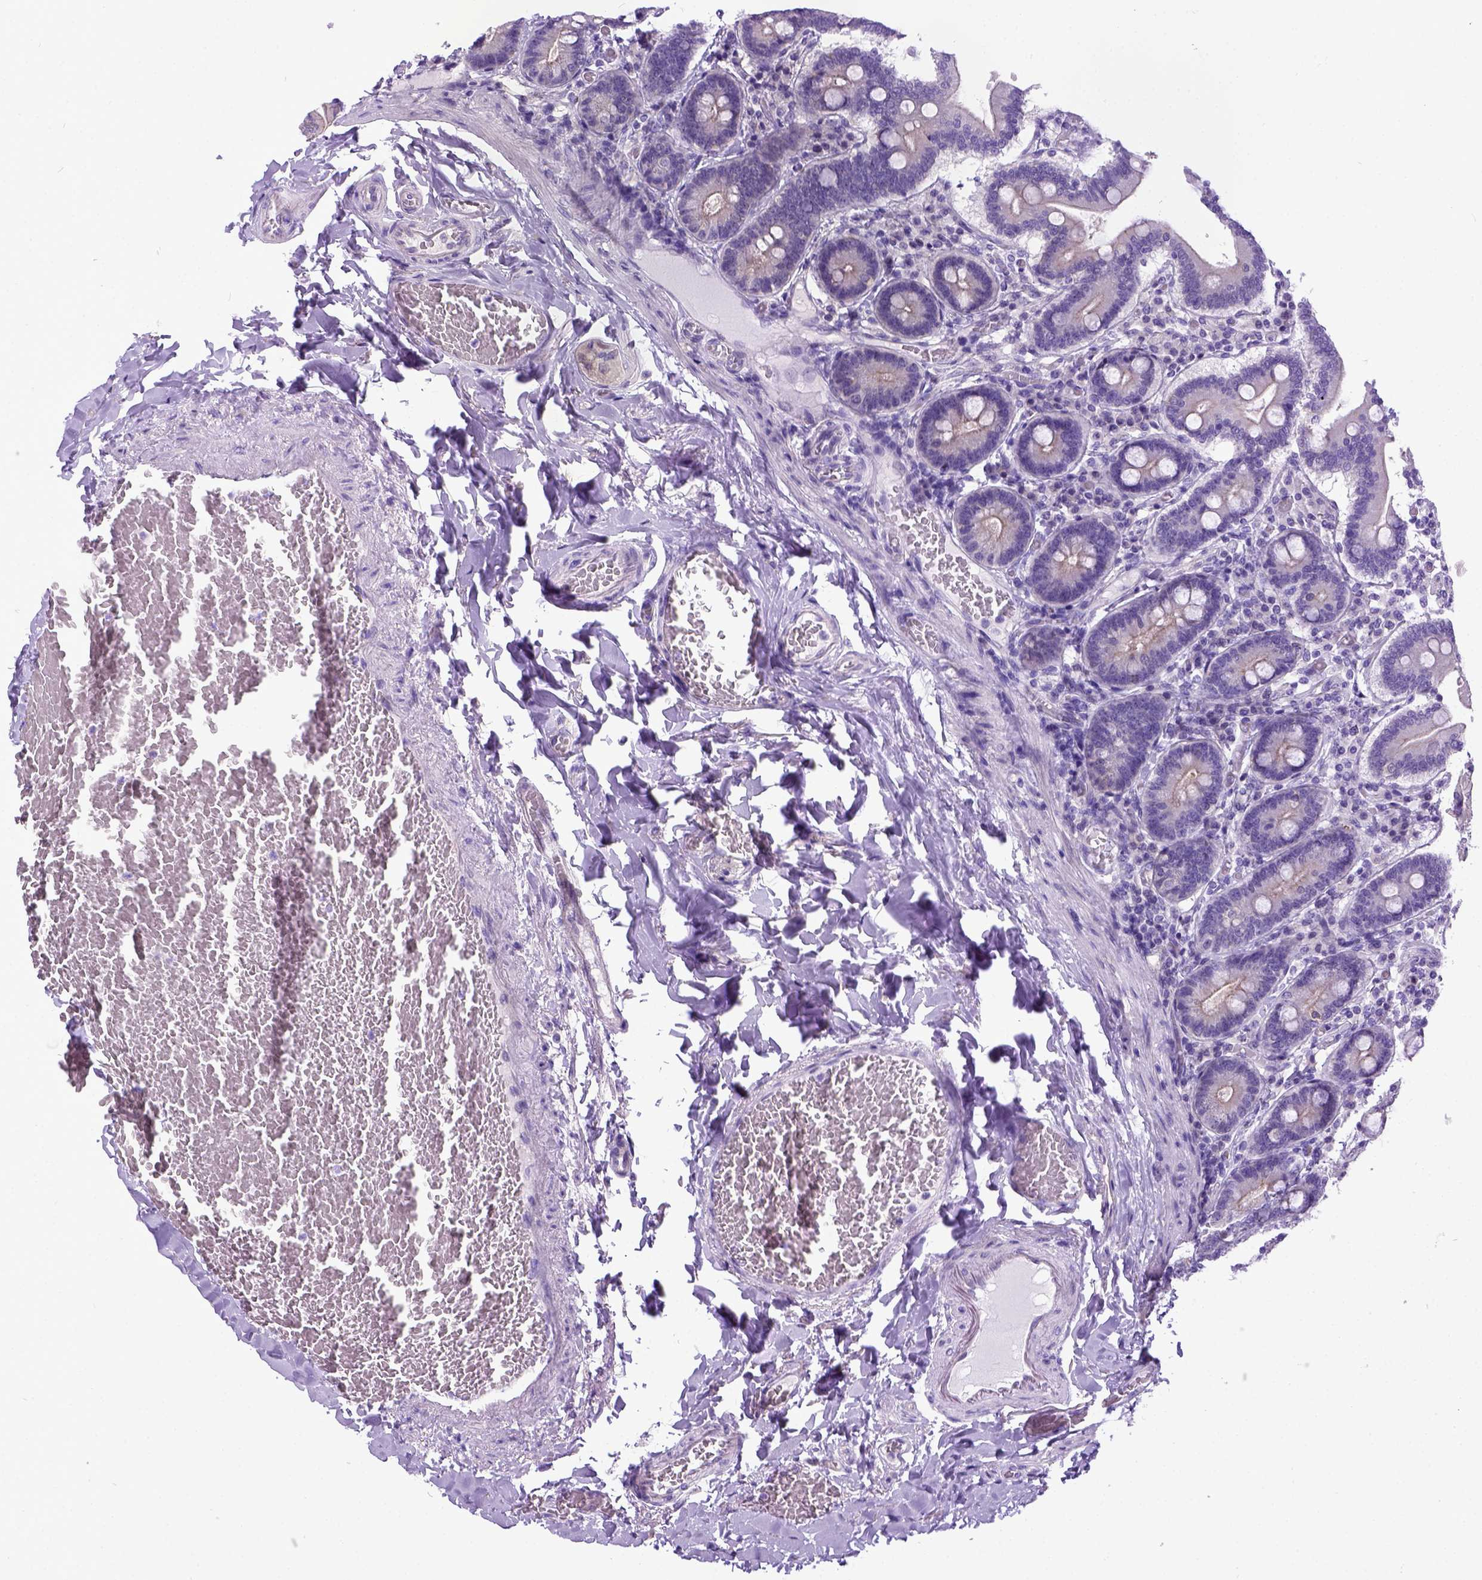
{"staining": {"intensity": "weak", "quantity": ">75%", "location": "cytoplasmic/membranous"}, "tissue": "duodenum", "cell_type": "Glandular cells", "image_type": "normal", "snomed": [{"axis": "morphology", "description": "Normal tissue, NOS"}, {"axis": "topography", "description": "Duodenum"}], "caption": "Brown immunohistochemical staining in unremarkable duodenum reveals weak cytoplasmic/membranous positivity in about >75% of glandular cells. Nuclei are stained in blue.", "gene": "NEK5", "patient": {"sex": "female", "age": 62}}